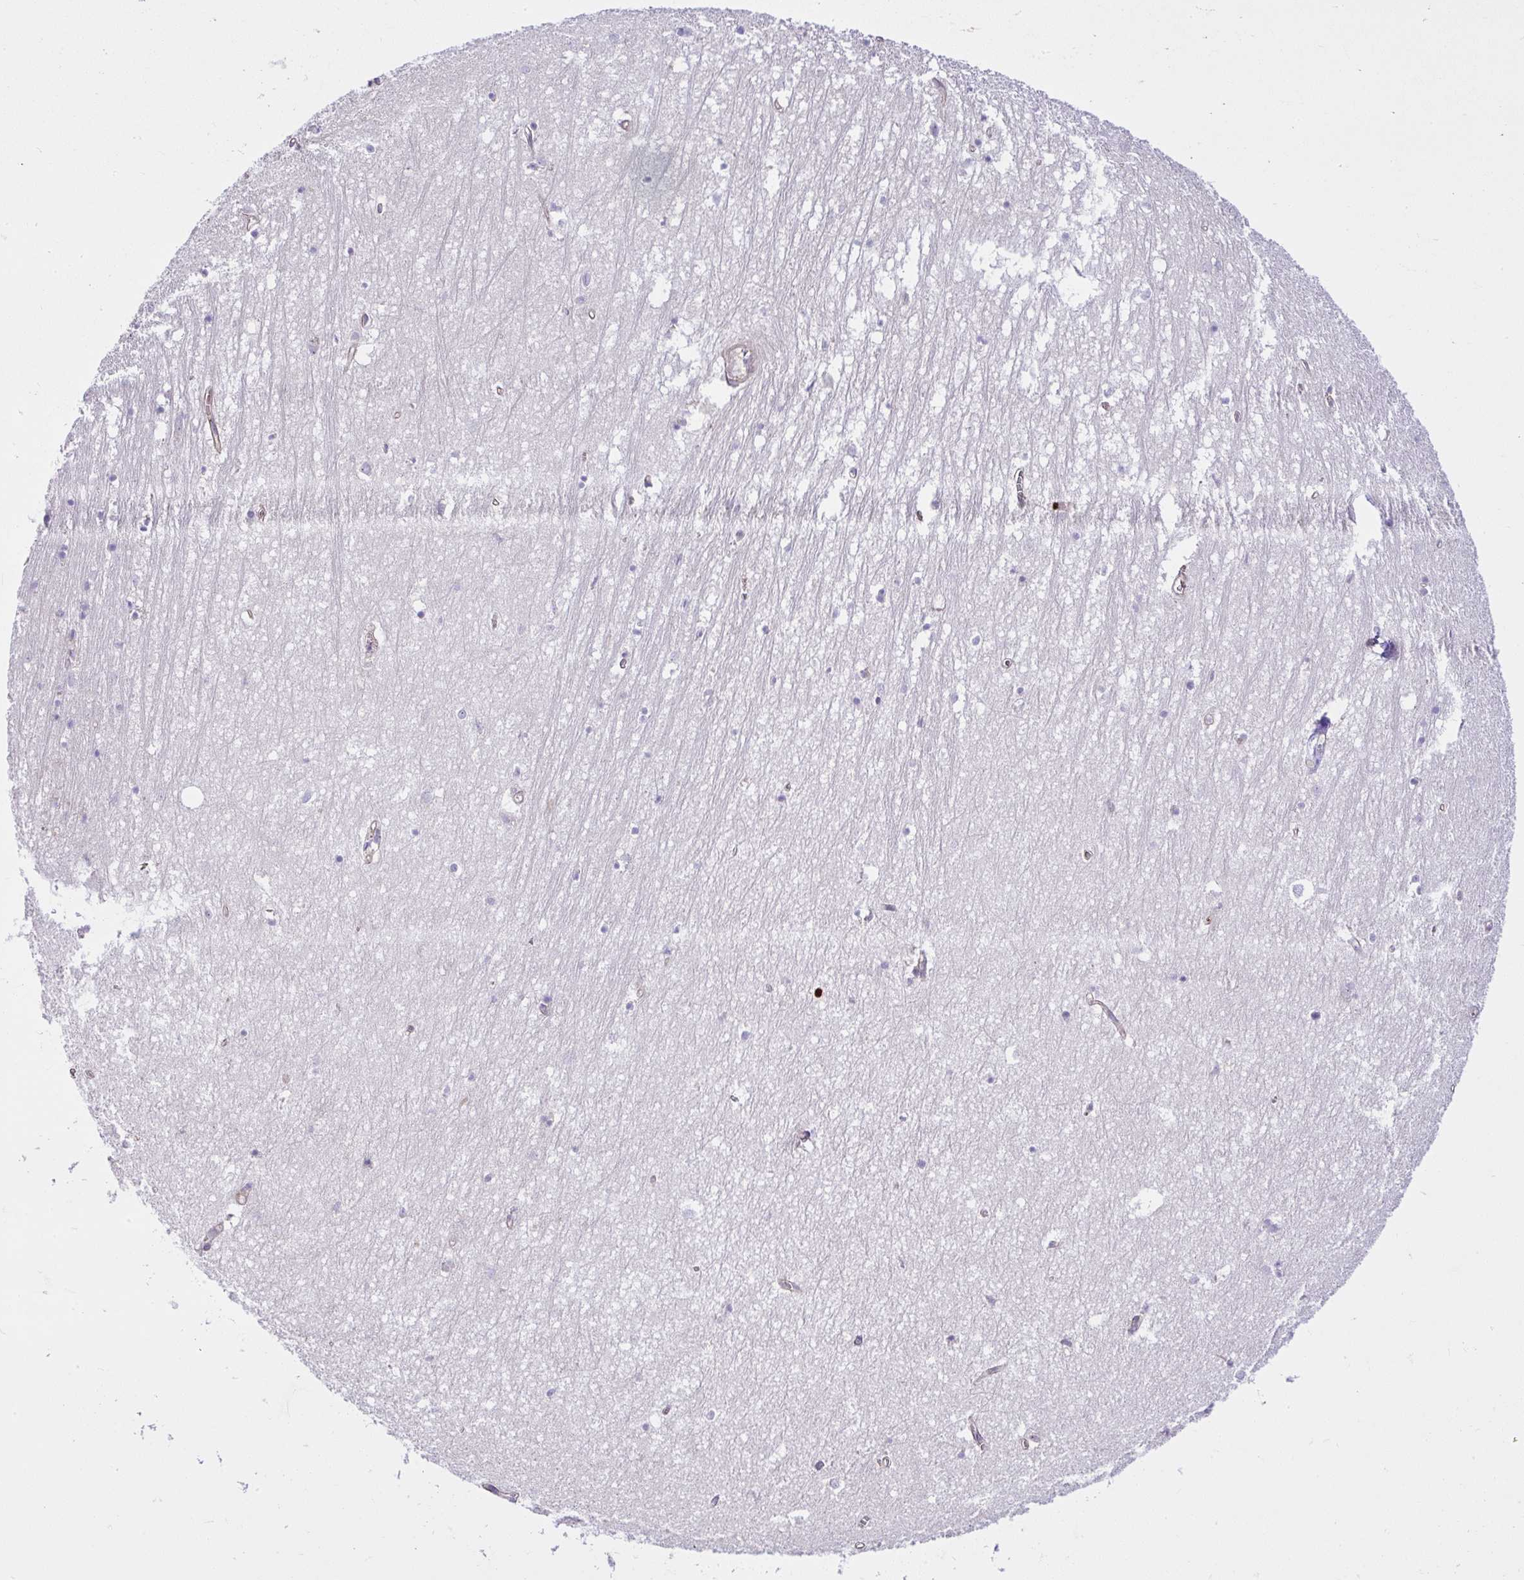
{"staining": {"intensity": "negative", "quantity": "none", "location": "none"}, "tissue": "hippocampus", "cell_type": "Glial cells", "image_type": "normal", "snomed": [{"axis": "morphology", "description": "Normal tissue, NOS"}, {"axis": "topography", "description": "Hippocampus"}], "caption": "There is no significant expression in glial cells of hippocampus. (DAB (3,3'-diaminobenzidine) immunohistochemistry (IHC), high magnification).", "gene": "CCDC142", "patient": {"sex": "female", "age": 64}}